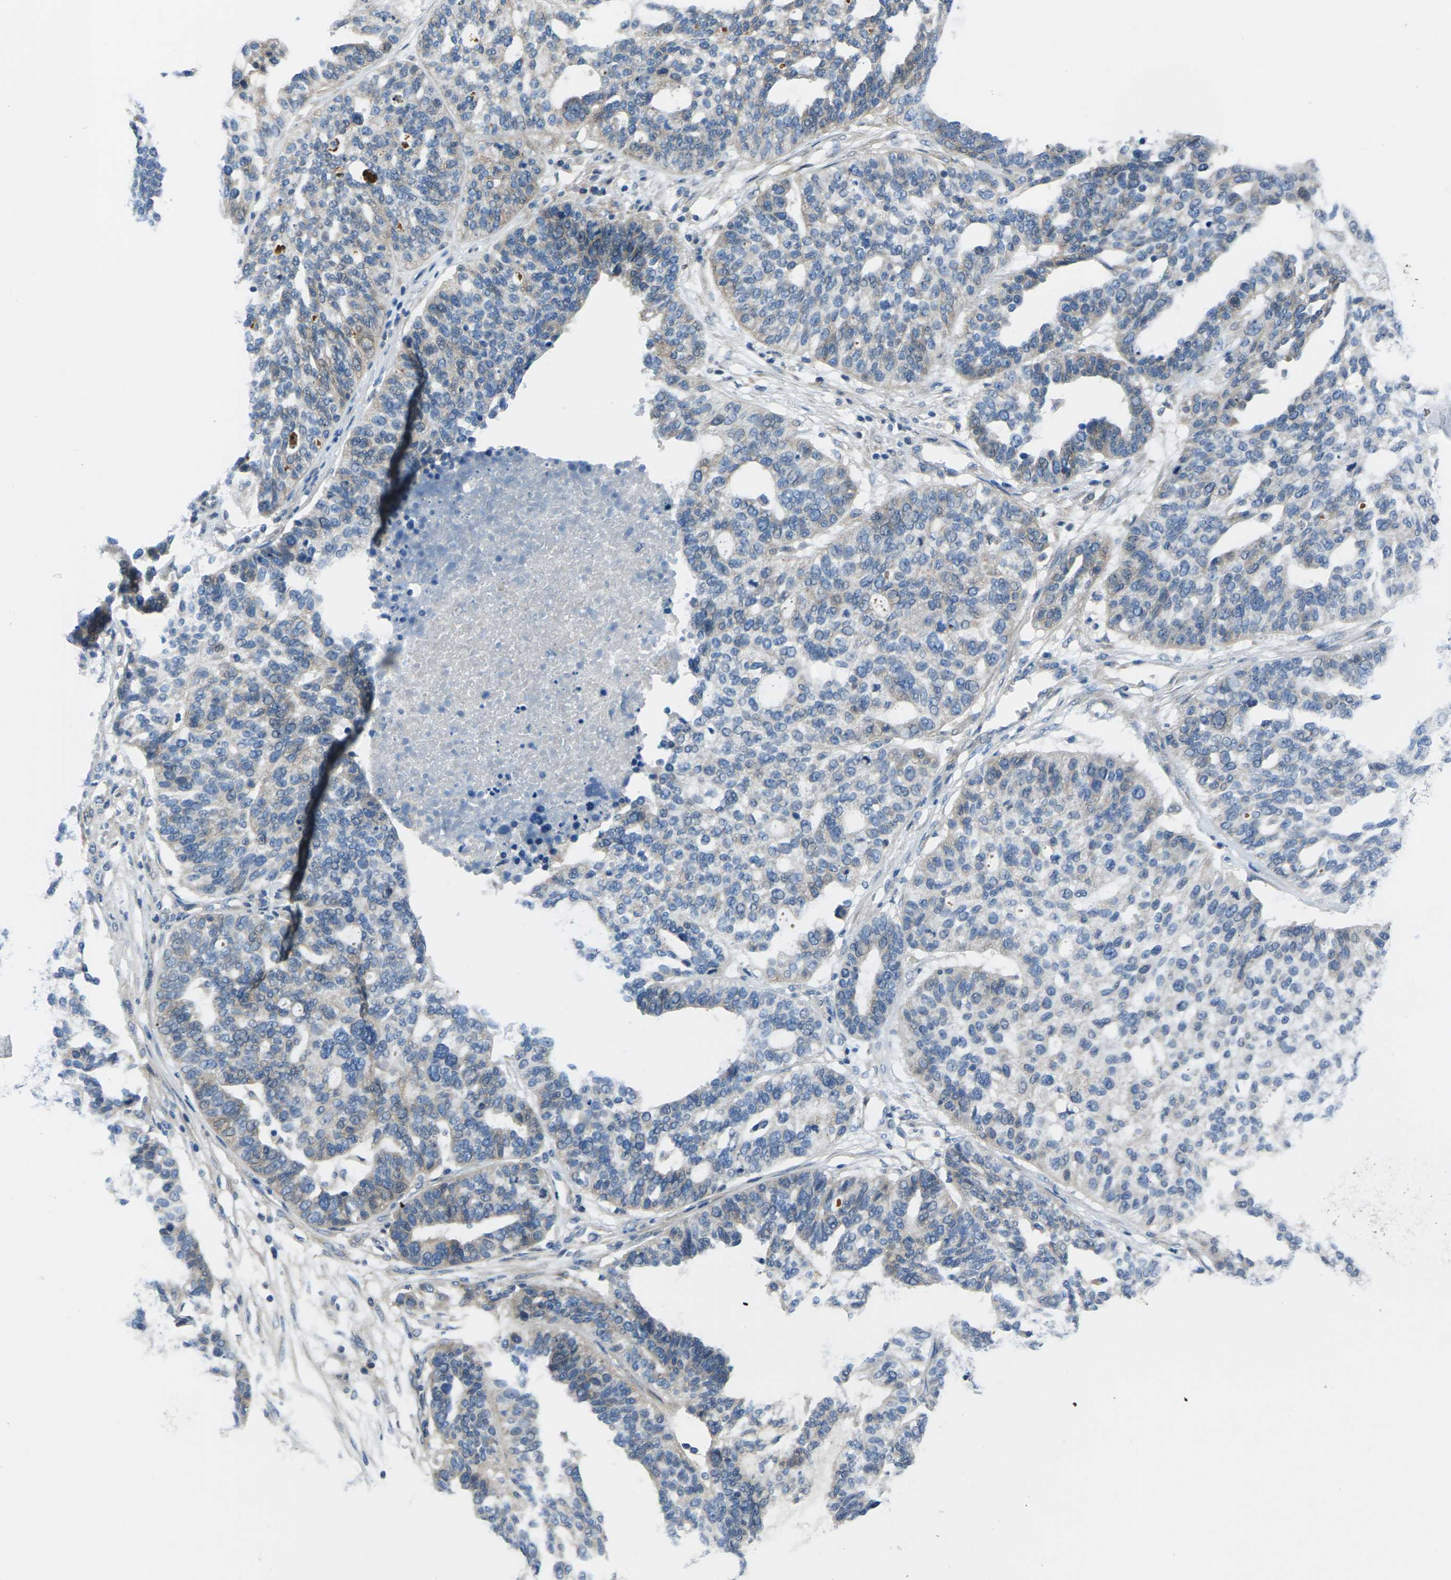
{"staining": {"intensity": "moderate", "quantity": "<25%", "location": "cytoplasmic/membranous"}, "tissue": "ovarian cancer", "cell_type": "Tumor cells", "image_type": "cancer", "snomed": [{"axis": "morphology", "description": "Cystadenocarcinoma, serous, NOS"}, {"axis": "topography", "description": "Ovary"}], "caption": "High-power microscopy captured an immunohistochemistry histopathology image of ovarian serous cystadenocarcinoma, revealing moderate cytoplasmic/membranous staining in approximately <25% of tumor cells. The protein of interest is shown in brown color, while the nuclei are stained blue.", "gene": "EDNRA", "patient": {"sex": "female", "age": 59}}